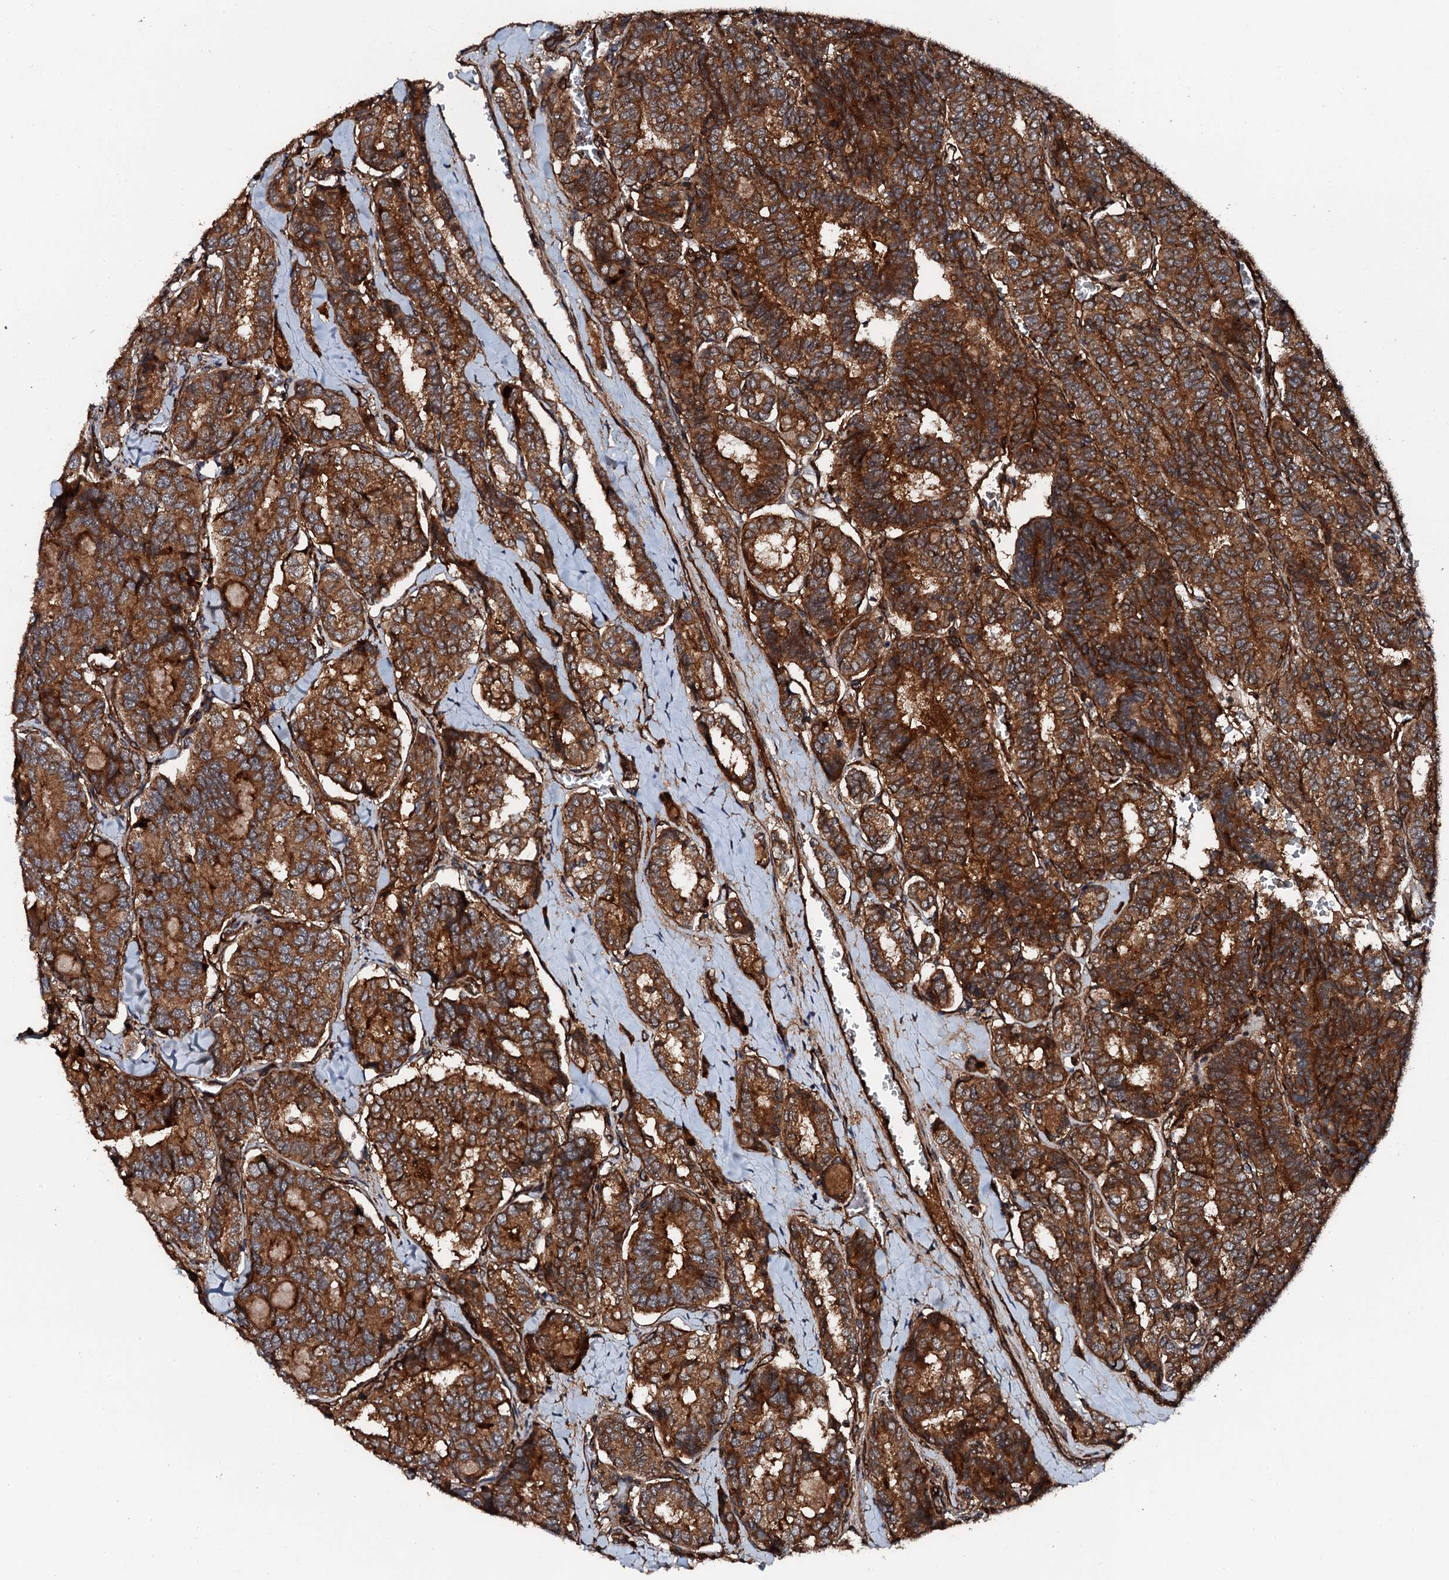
{"staining": {"intensity": "strong", "quantity": ">75%", "location": "cytoplasmic/membranous"}, "tissue": "thyroid cancer", "cell_type": "Tumor cells", "image_type": "cancer", "snomed": [{"axis": "morphology", "description": "Papillary adenocarcinoma, NOS"}, {"axis": "topography", "description": "Thyroid gland"}], "caption": "Immunohistochemistry (IHC) histopathology image of neoplastic tissue: human papillary adenocarcinoma (thyroid) stained using immunohistochemistry (IHC) reveals high levels of strong protein expression localized specifically in the cytoplasmic/membranous of tumor cells, appearing as a cytoplasmic/membranous brown color.", "gene": "FLYWCH1", "patient": {"sex": "female", "age": 35}}